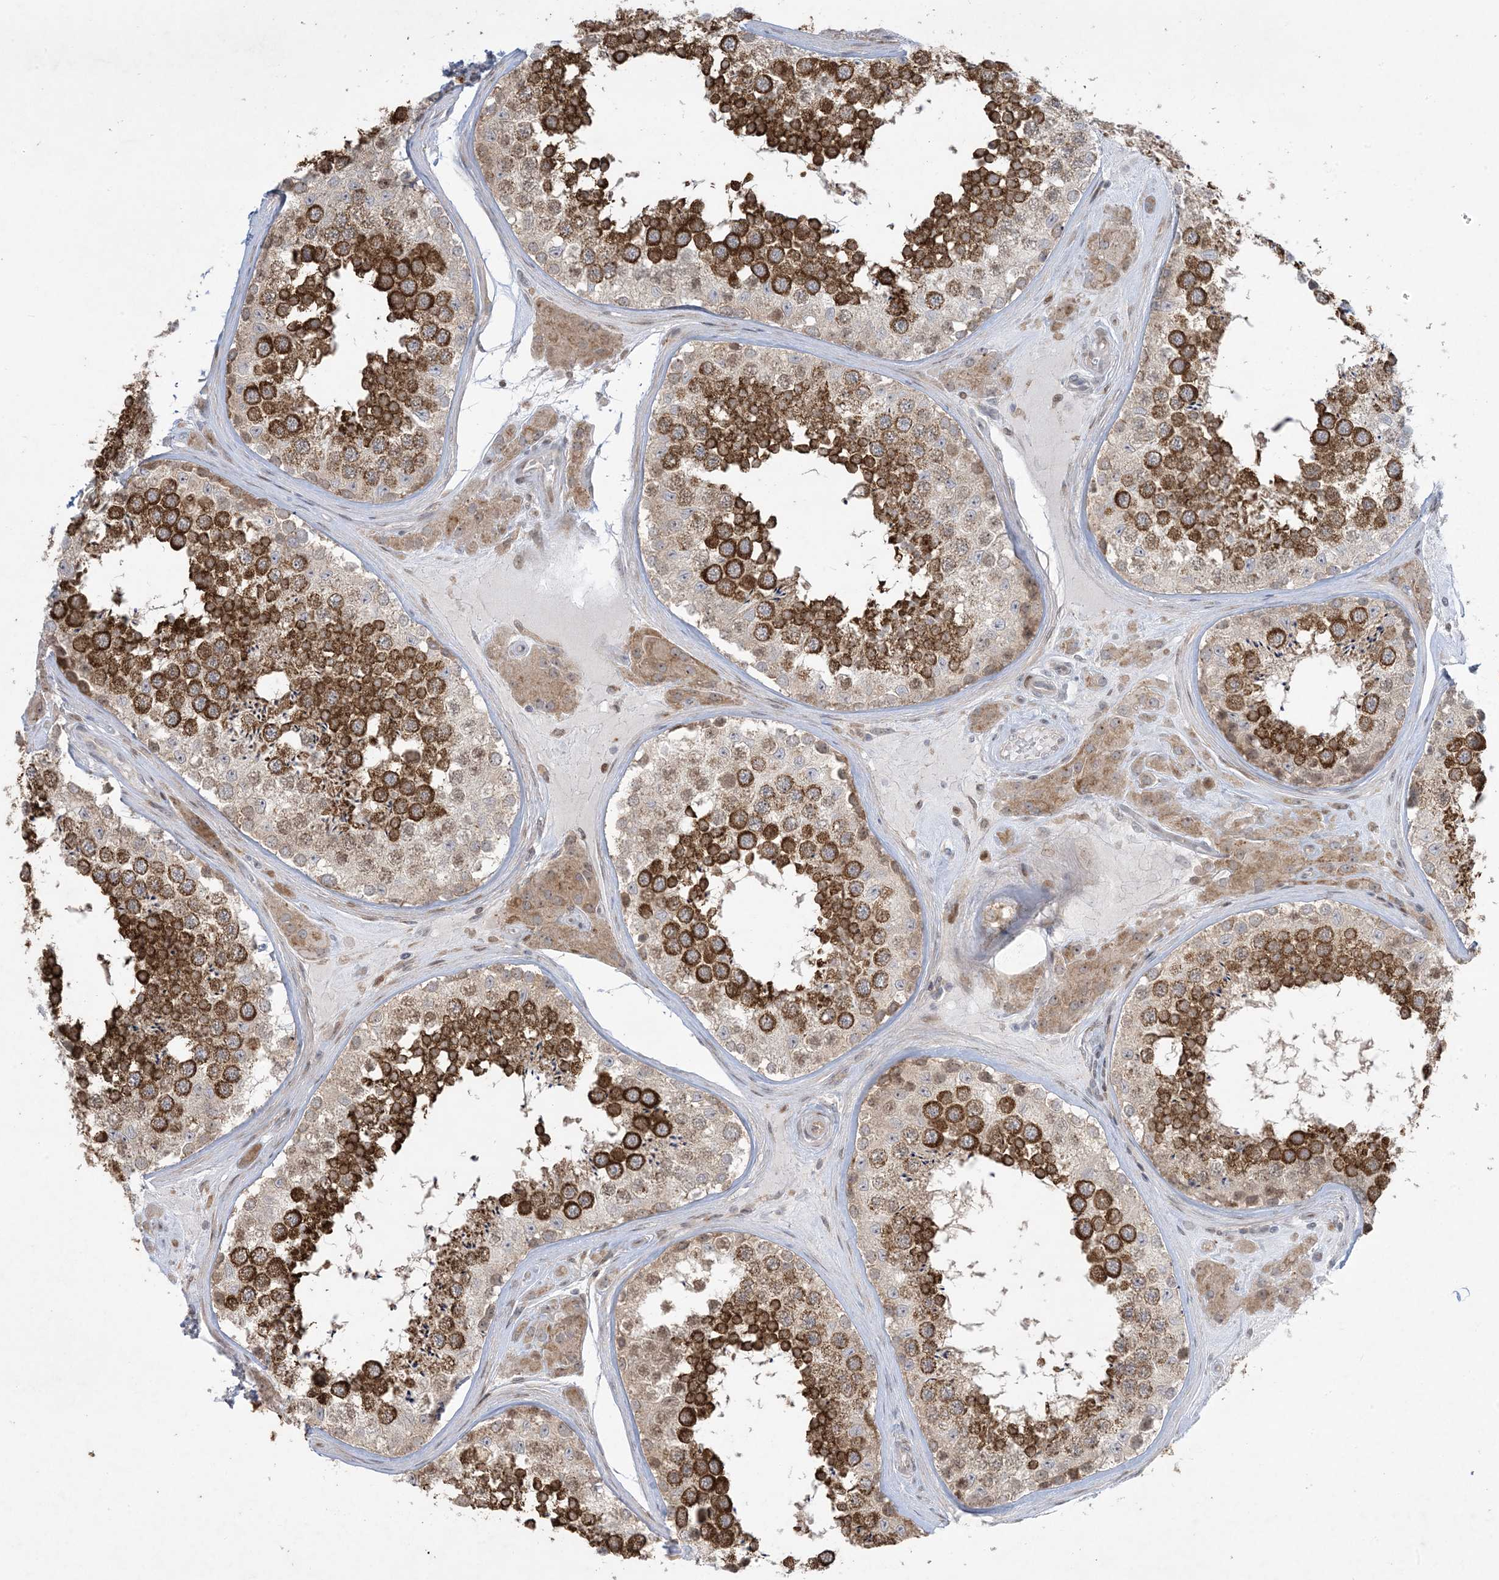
{"staining": {"intensity": "strong", "quantity": ">75%", "location": "cytoplasmic/membranous"}, "tissue": "testis", "cell_type": "Cells in seminiferous ducts", "image_type": "normal", "snomed": [{"axis": "morphology", "description": "Normal tissue, NOS"}, {"axis": "topography", "description": "Testis"}], "caption": "Testis stained with a brown dye exhibits strong cytoplasmic/membranous positive expression in approximately >75% of cells in seminiferous ducts.", "gene": "SOGA3", "patient": {"sex": "male", "age": 46}}